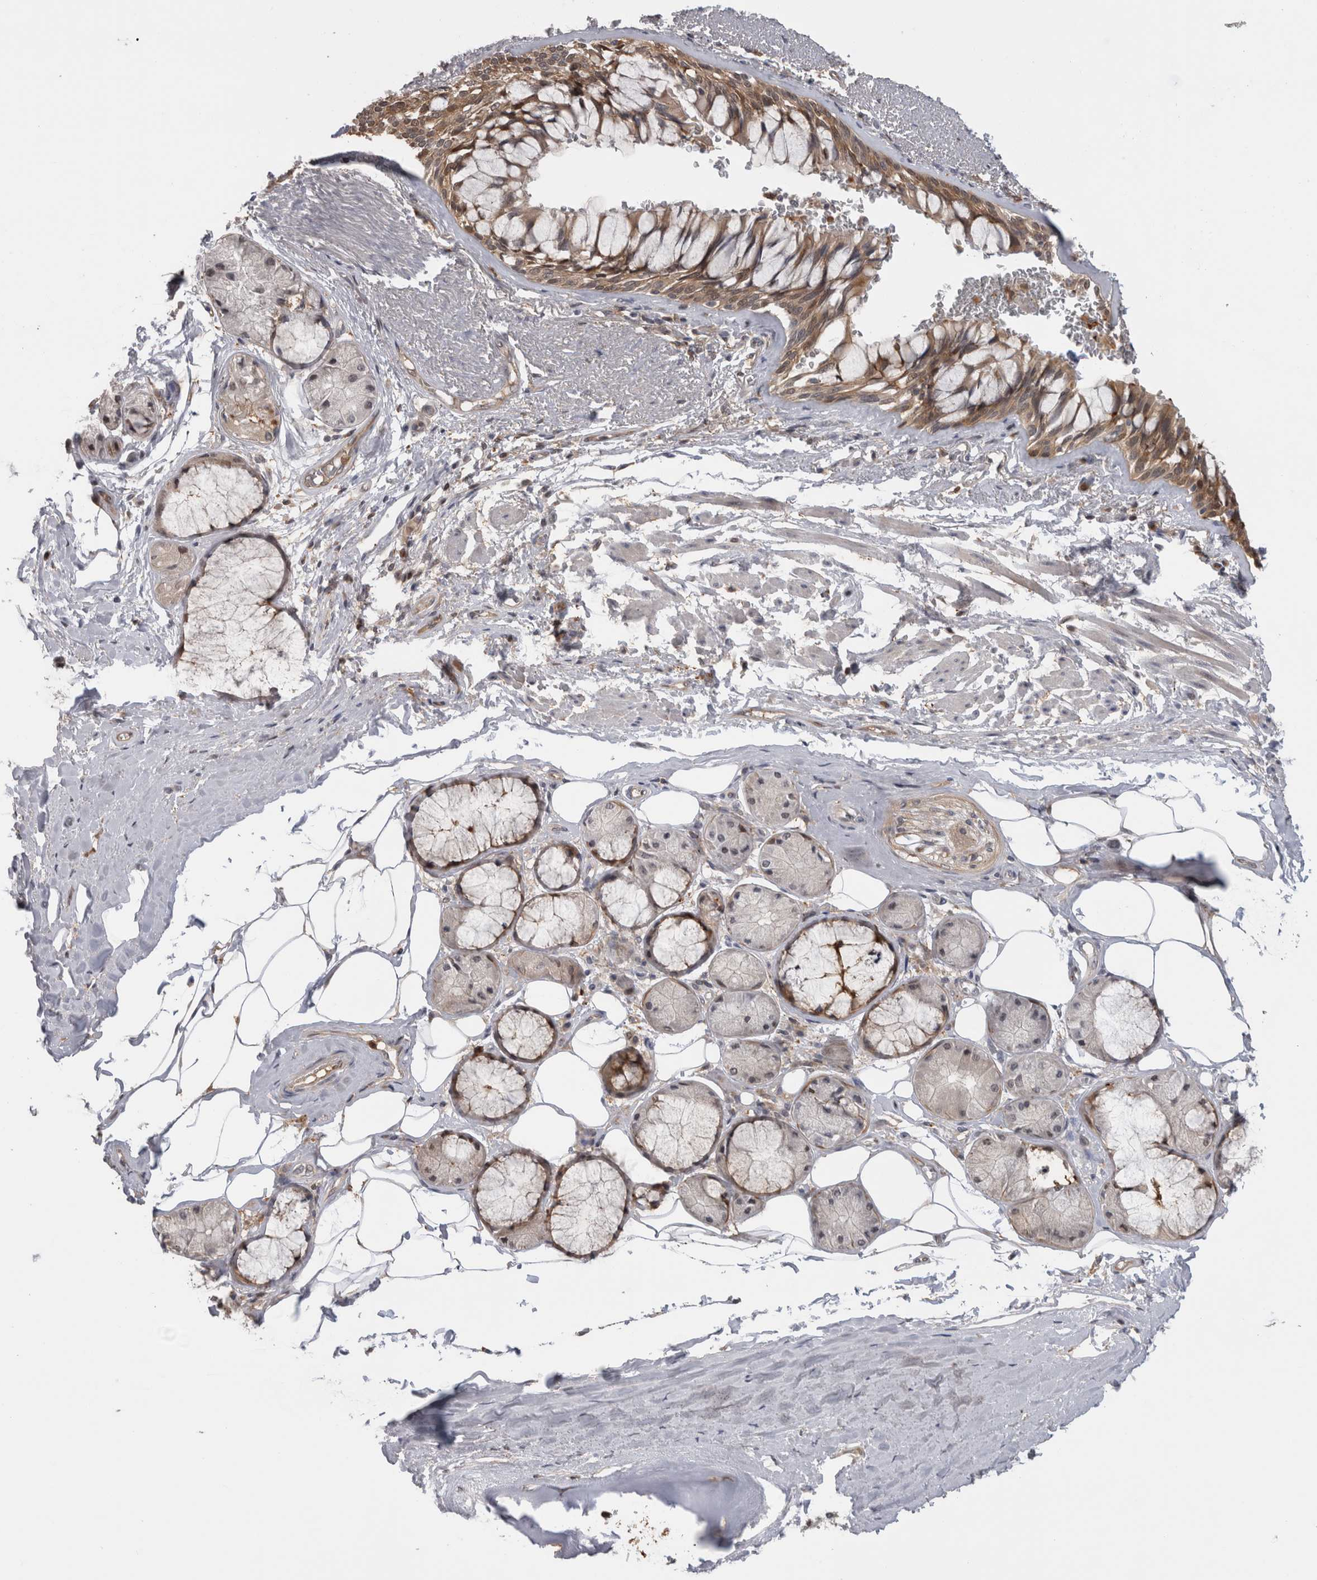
{"staining": {"intensity": "moderate", "quantity": ">75%", "location": "cytoplasmic/membranous"}, "tissue": "bronchus", "cell_type": "Respiratory epithelial cells", "image_type": "normal", "snomed": [{"axis": "morphology", "description": "Normal tissue, NOS"}, {"axis": "topography", "description": "Bronchus"}], "caption": "Moderate cytoplasmic/membranous expression is present in approximately >75% of respiratory epithelial cells in normal bronchus.", "gene": "USH1G", "patient": {"sex": "male", "age": 66}}